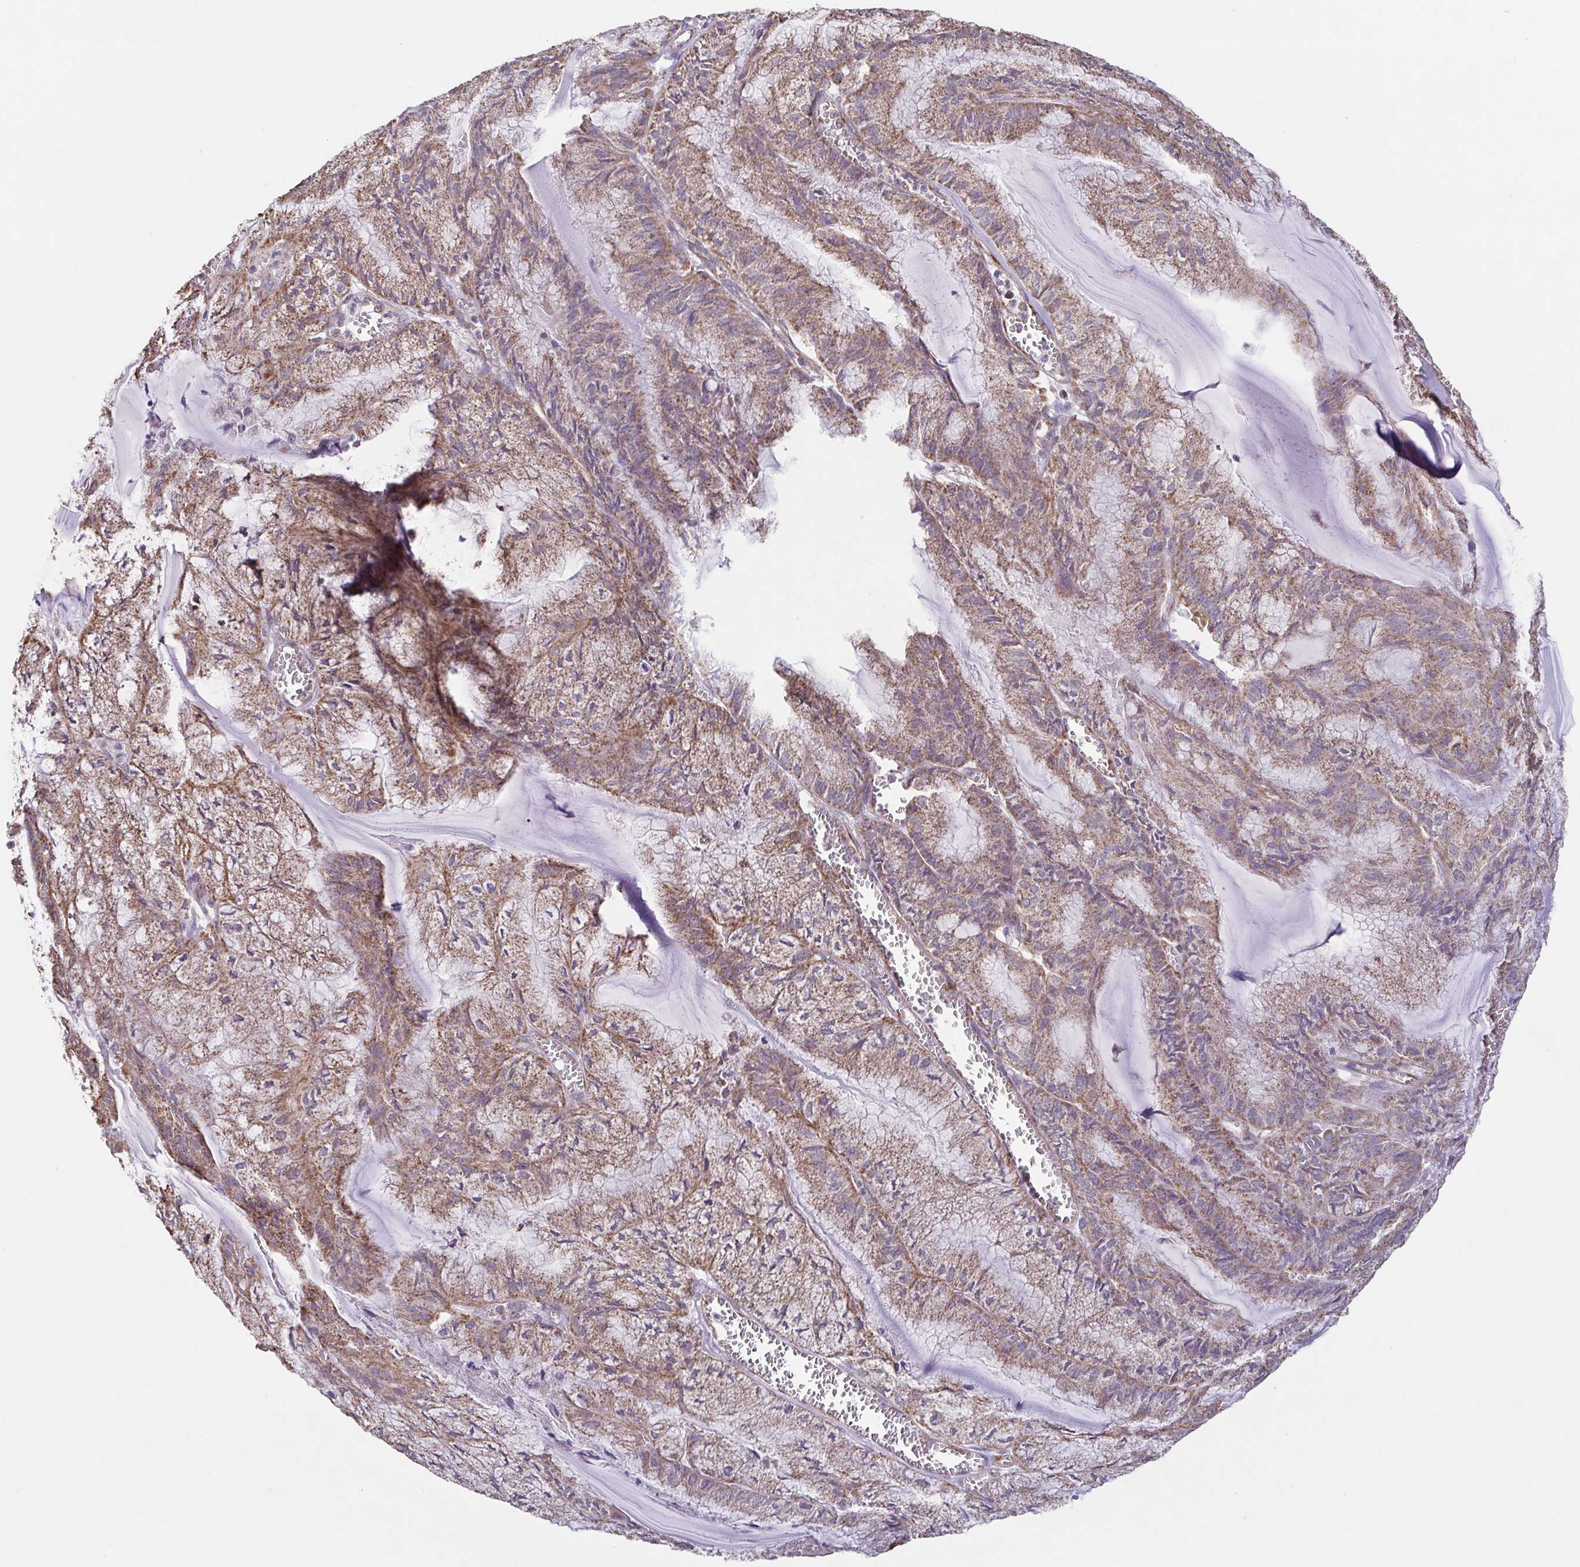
{"staining": {"intensity": "moderate", "quantity": ">75%", "location": "cytoplasmic/membranous"}, "tissue": "endometrial cancer", "cell_type": "Tumor cells", "image_type": "cancer", "snomed": [{"axis": "morphology", "description": "Carcinoma, NOS"}, {"axis": "topography", "description": "Endometrium"}], "caption": "Immunohistochemistry (DAB) staining of human carcinoma (endometrial) displays moderate cytoplasmic/membranous protein expression in about >75% of tumor cells. The protein of interest is shown in brown color, while the nuclei are stained blue.", "gene": "DIP2B", "patient": {"sex": "female", "age": 62}}